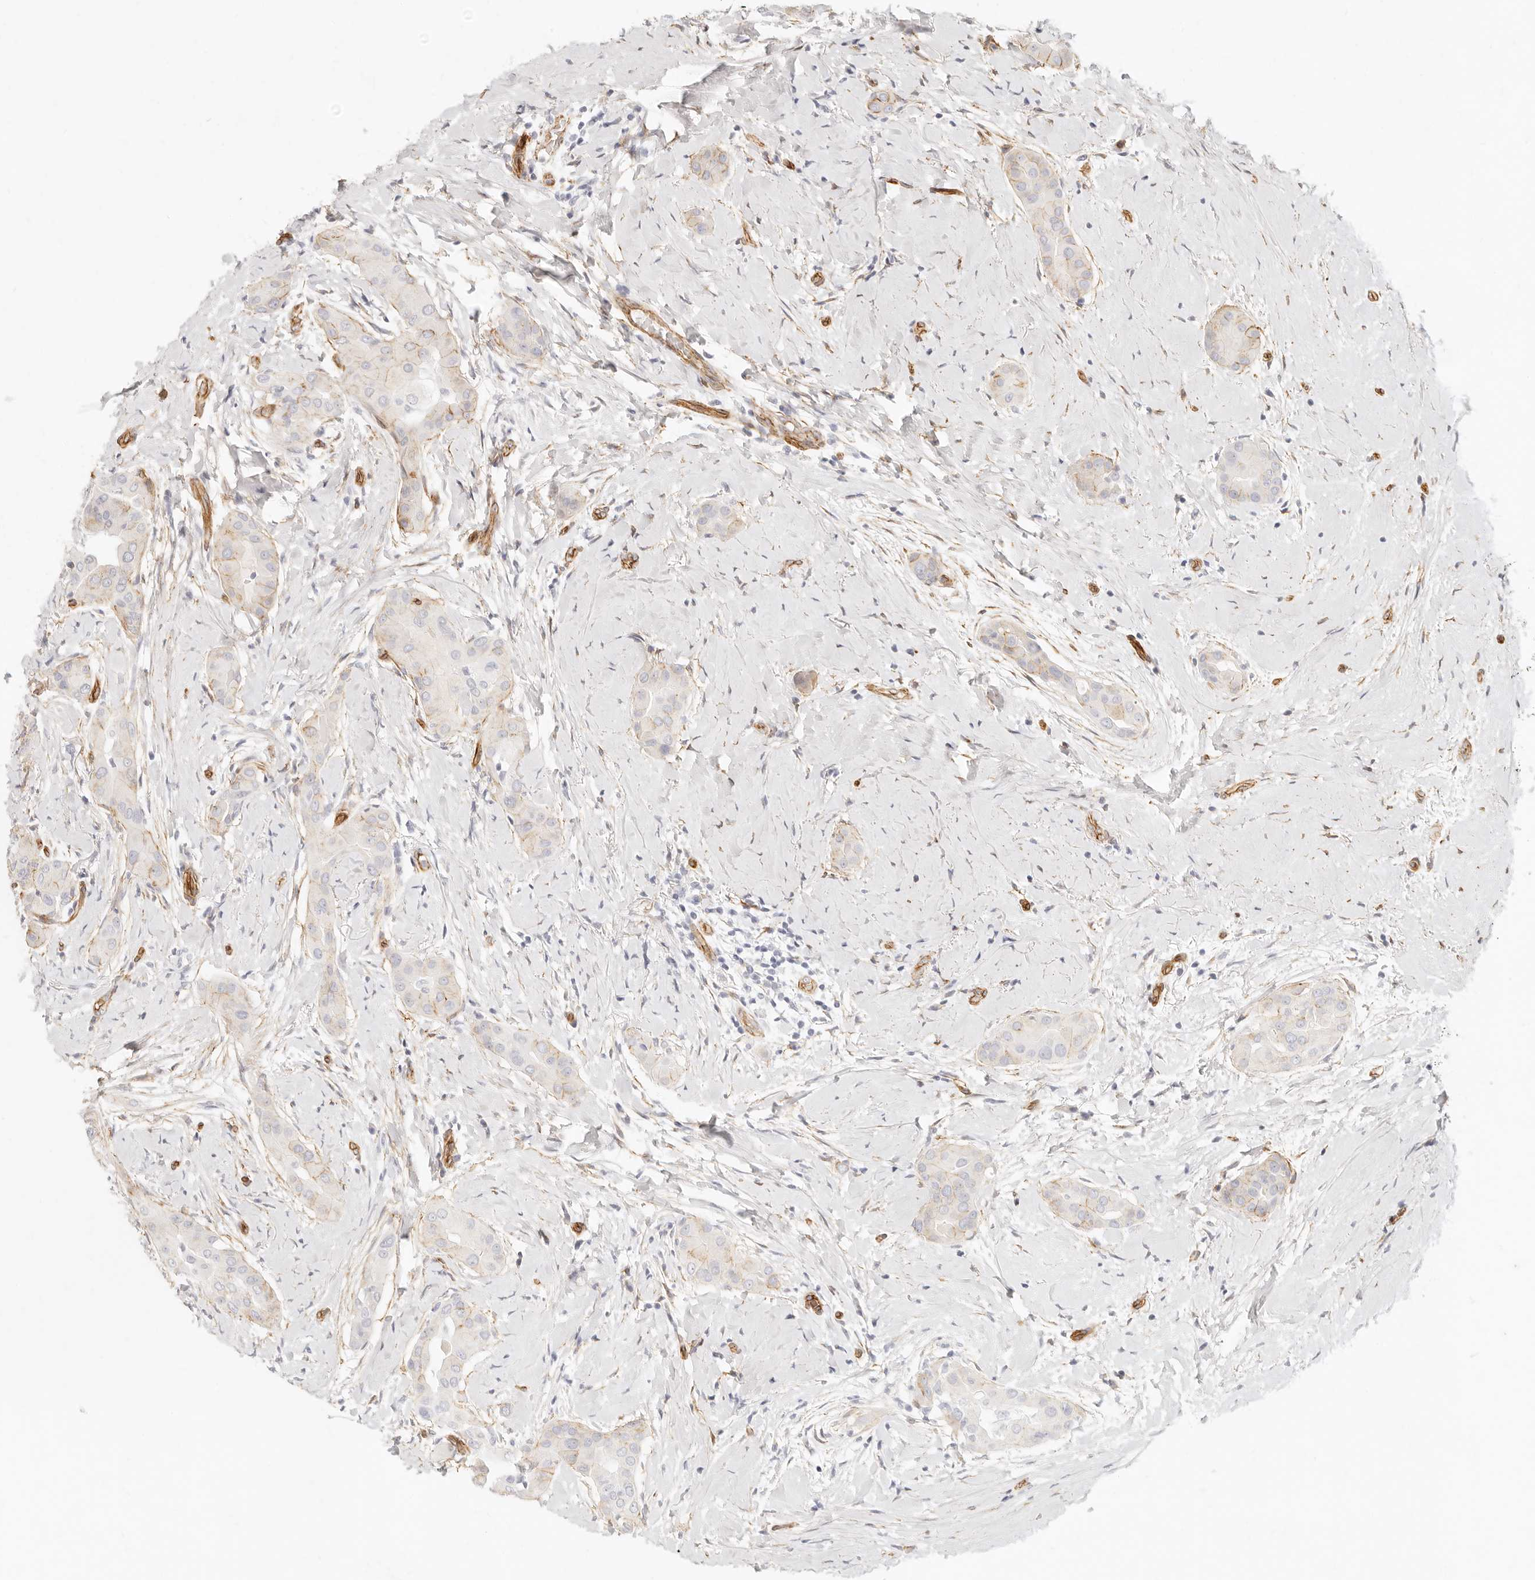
{"staining": {"intensity": "moderate", "quantity": "<25%", "location": "cytoplasmic/membranous"}, "tissue": "thyroid cancer", "cell_type": "Tumor cells", "image_type": "cancer", "snomed": [{"axis": "morphology", "description": "Papillary adenocarcinoma, NOS"}, {"axis": "topography", "description": "Thyroid gland"}], "caption": "Papillary adenocarcinoma (thyroid) stained with a brown dye shows moderate cytoplasmic/membranous positive staining in approximately <25% of tumor cells.", "gene": "NUS1", "patient": {"sex": "male", "age": 33}}